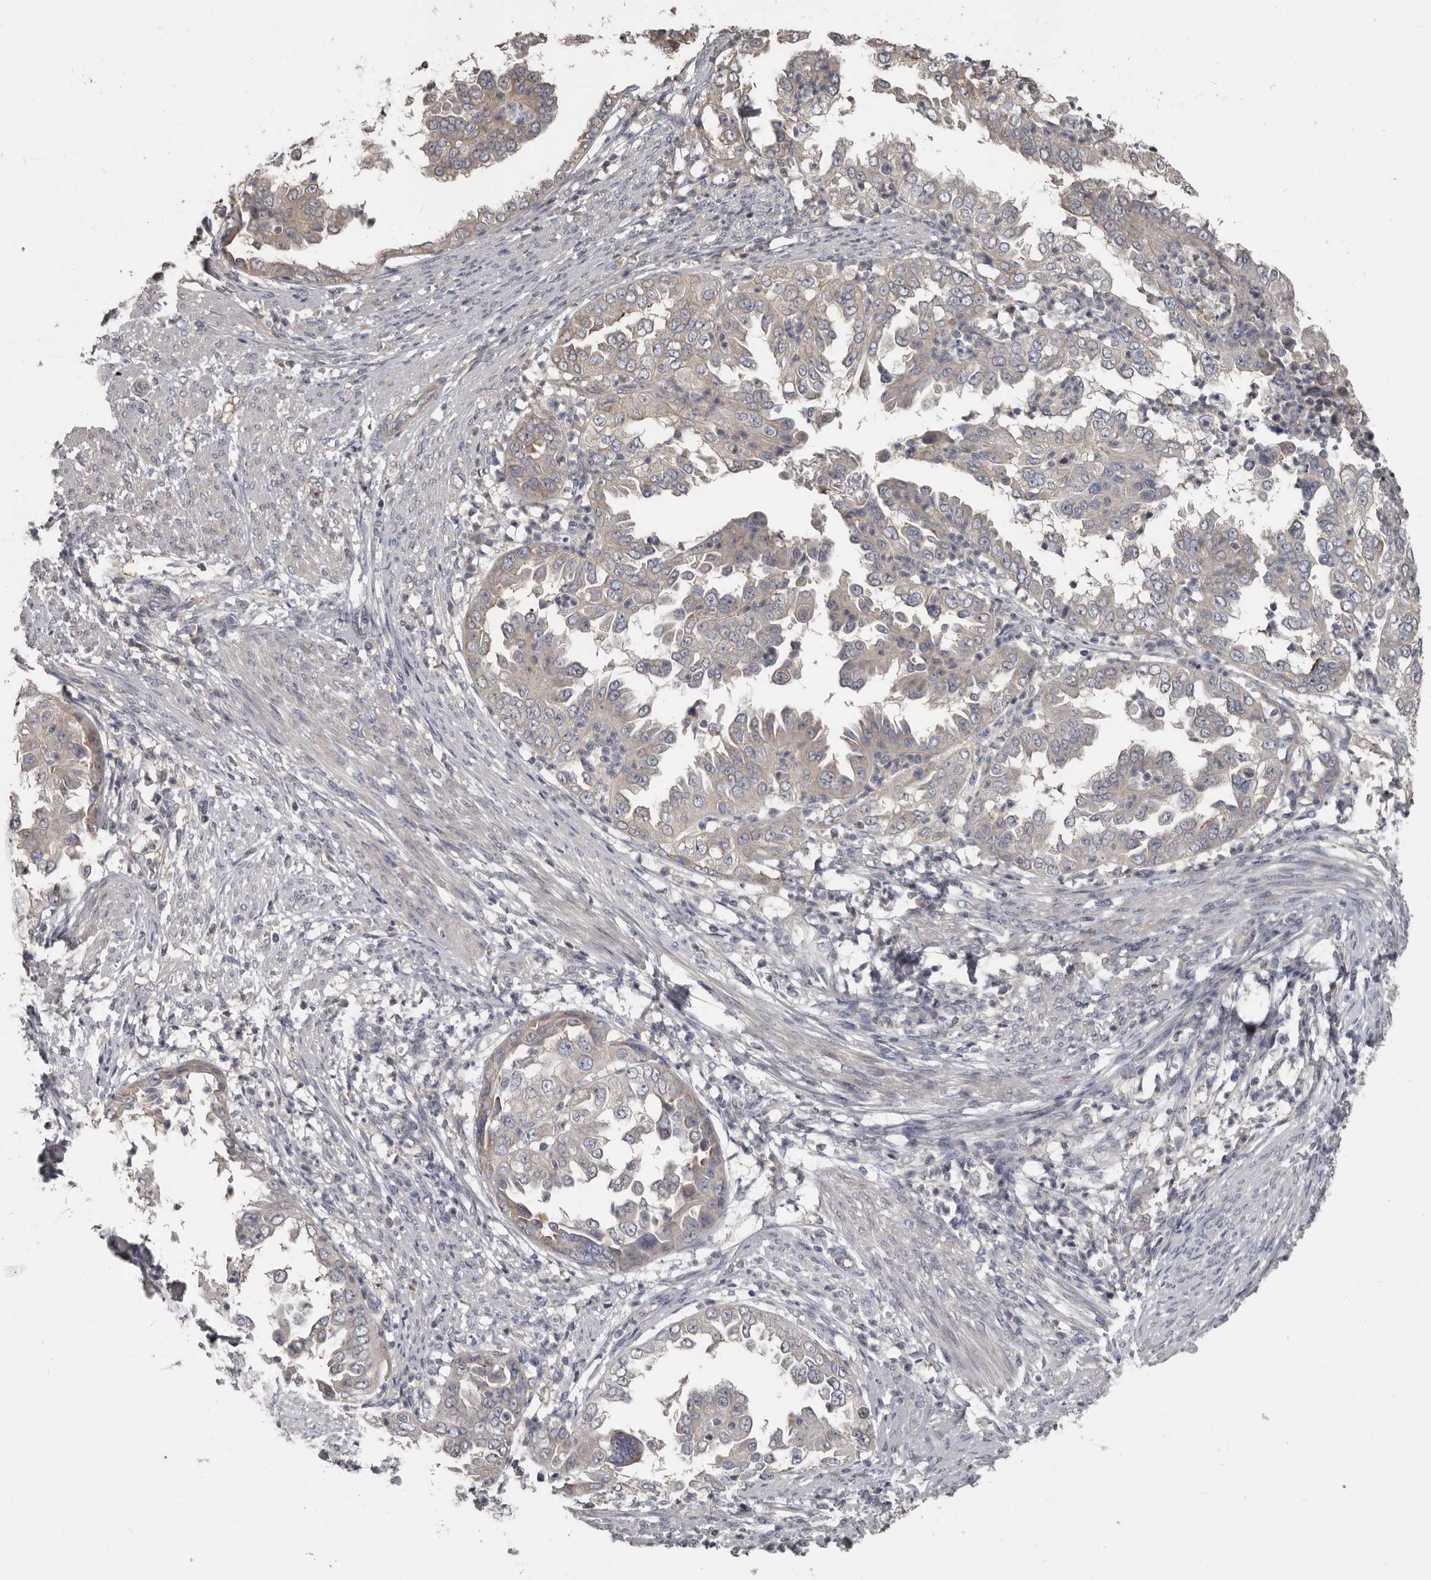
{"staining": {"intensity": "negative", "quantity": "none", "location": "none"}, "tissue": "endometrial cancer", "cell_type": "Tumor cells", "image_type": "cancer", "snomed": [{"axis": "morphology", "description": "Adenocarcinoma, NOS"}, {"axis": "topography", "description": "Endometrium"}], "caption": "Endometrial cancer (adenocarcinoma) was stained to show a protein in brown. There is no significant staining in tumor cells. (Immunohistochemistry (ihc), brightfield microscopy, high magnification).", "gene": "CA6", "patient": {"sex": "female", "age": 85}}